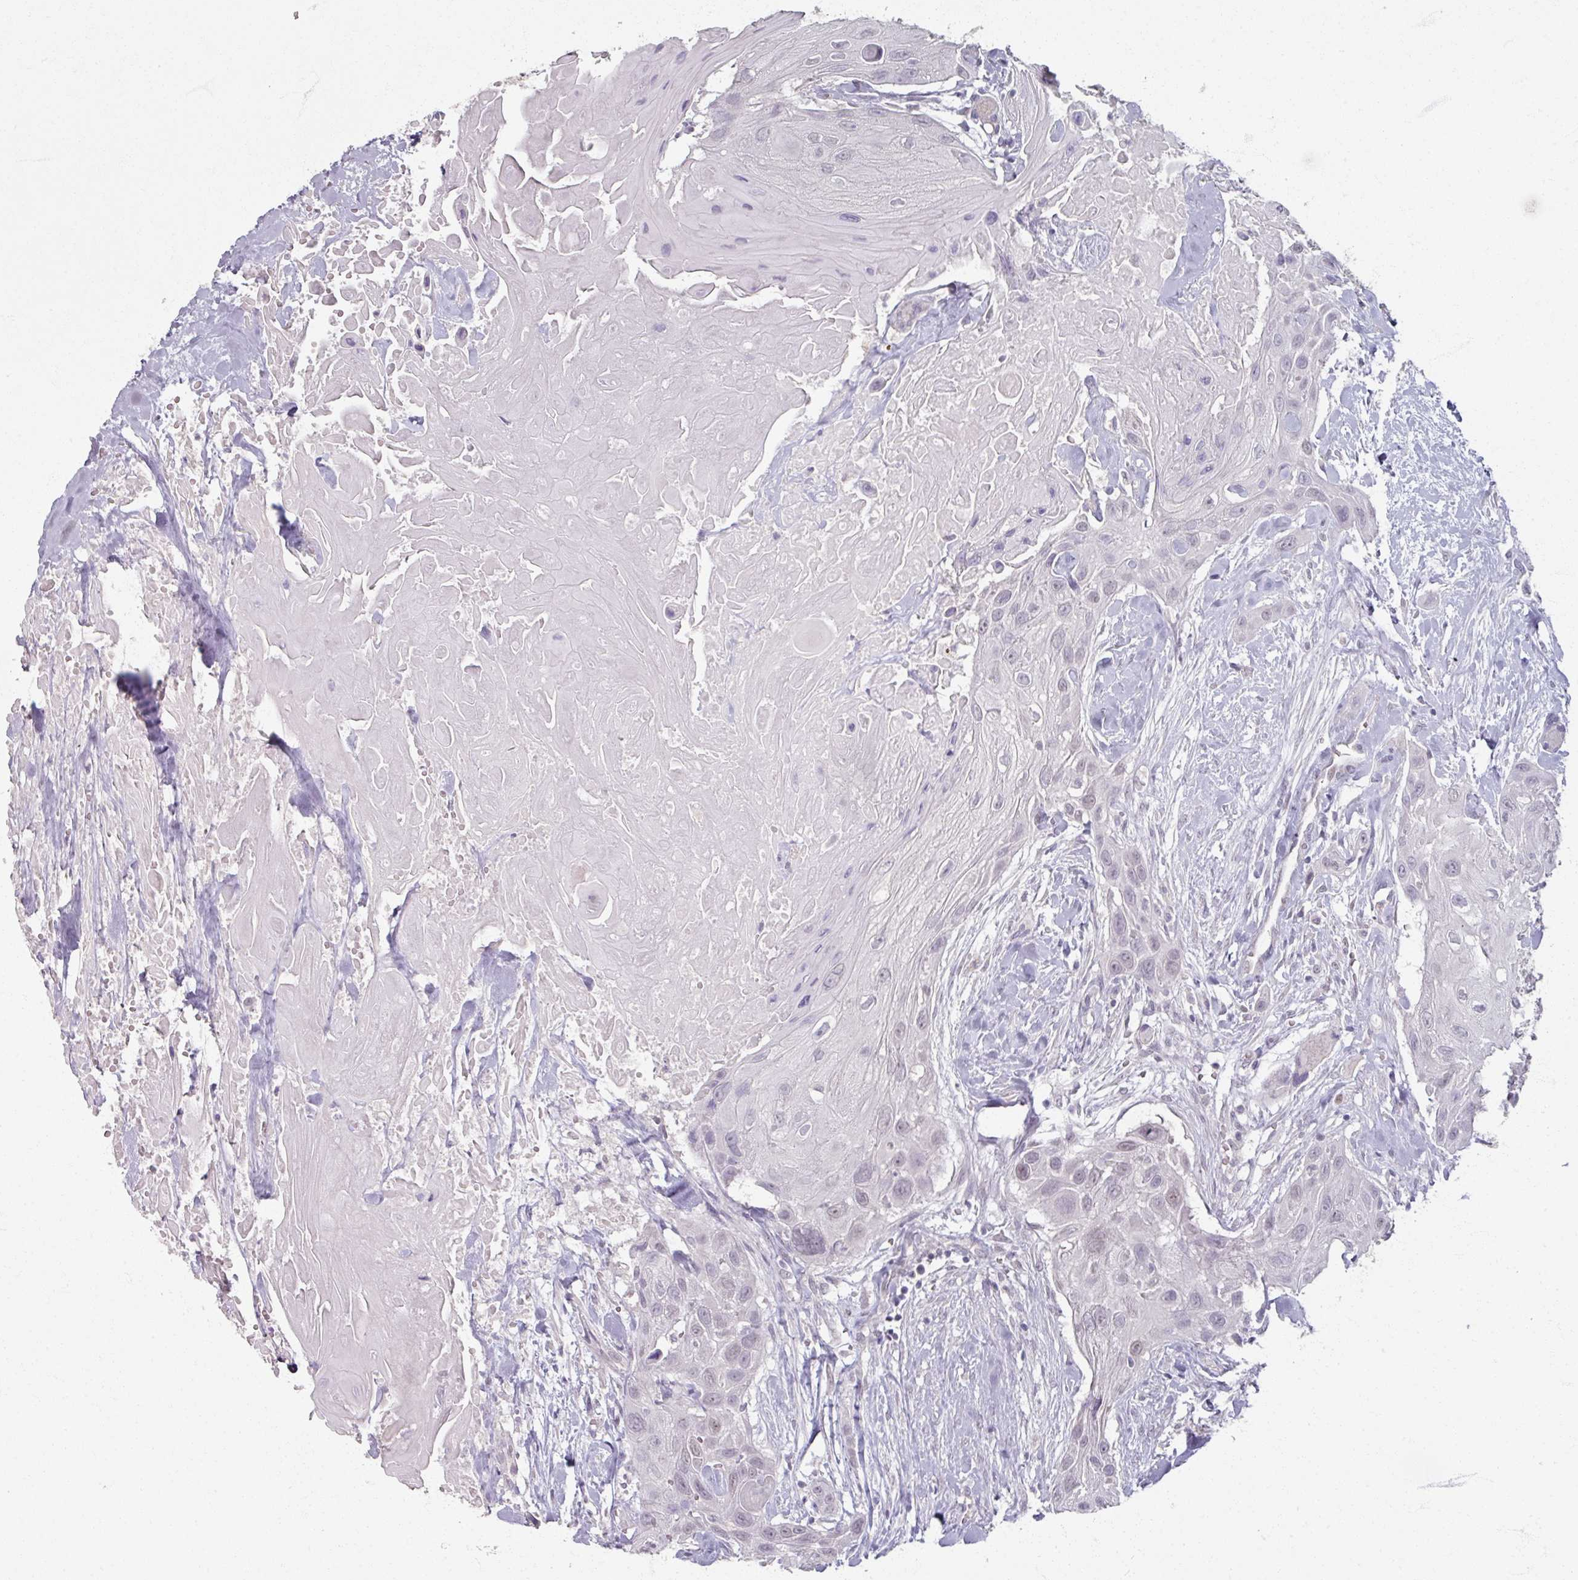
{"staining": {"intensity": "negative", "quantity": "none", "location": "none"}, "tissue": "head and neck cancer", "cell_type": "Tumor cells", "image_type": "cancer", "snomed": [{"axis": "morphology", "description": "Squamous cell carcinoma, NOS"}, {"axis": "topography", "description": "Head-Neck"}], "caption": "This is an IHC image of human head and neck cancer (squamous cell carcinoma). There is no positivity in tumor cells.", "gene": "SOX11", "patient": {"sex": "male", "age": 81}}